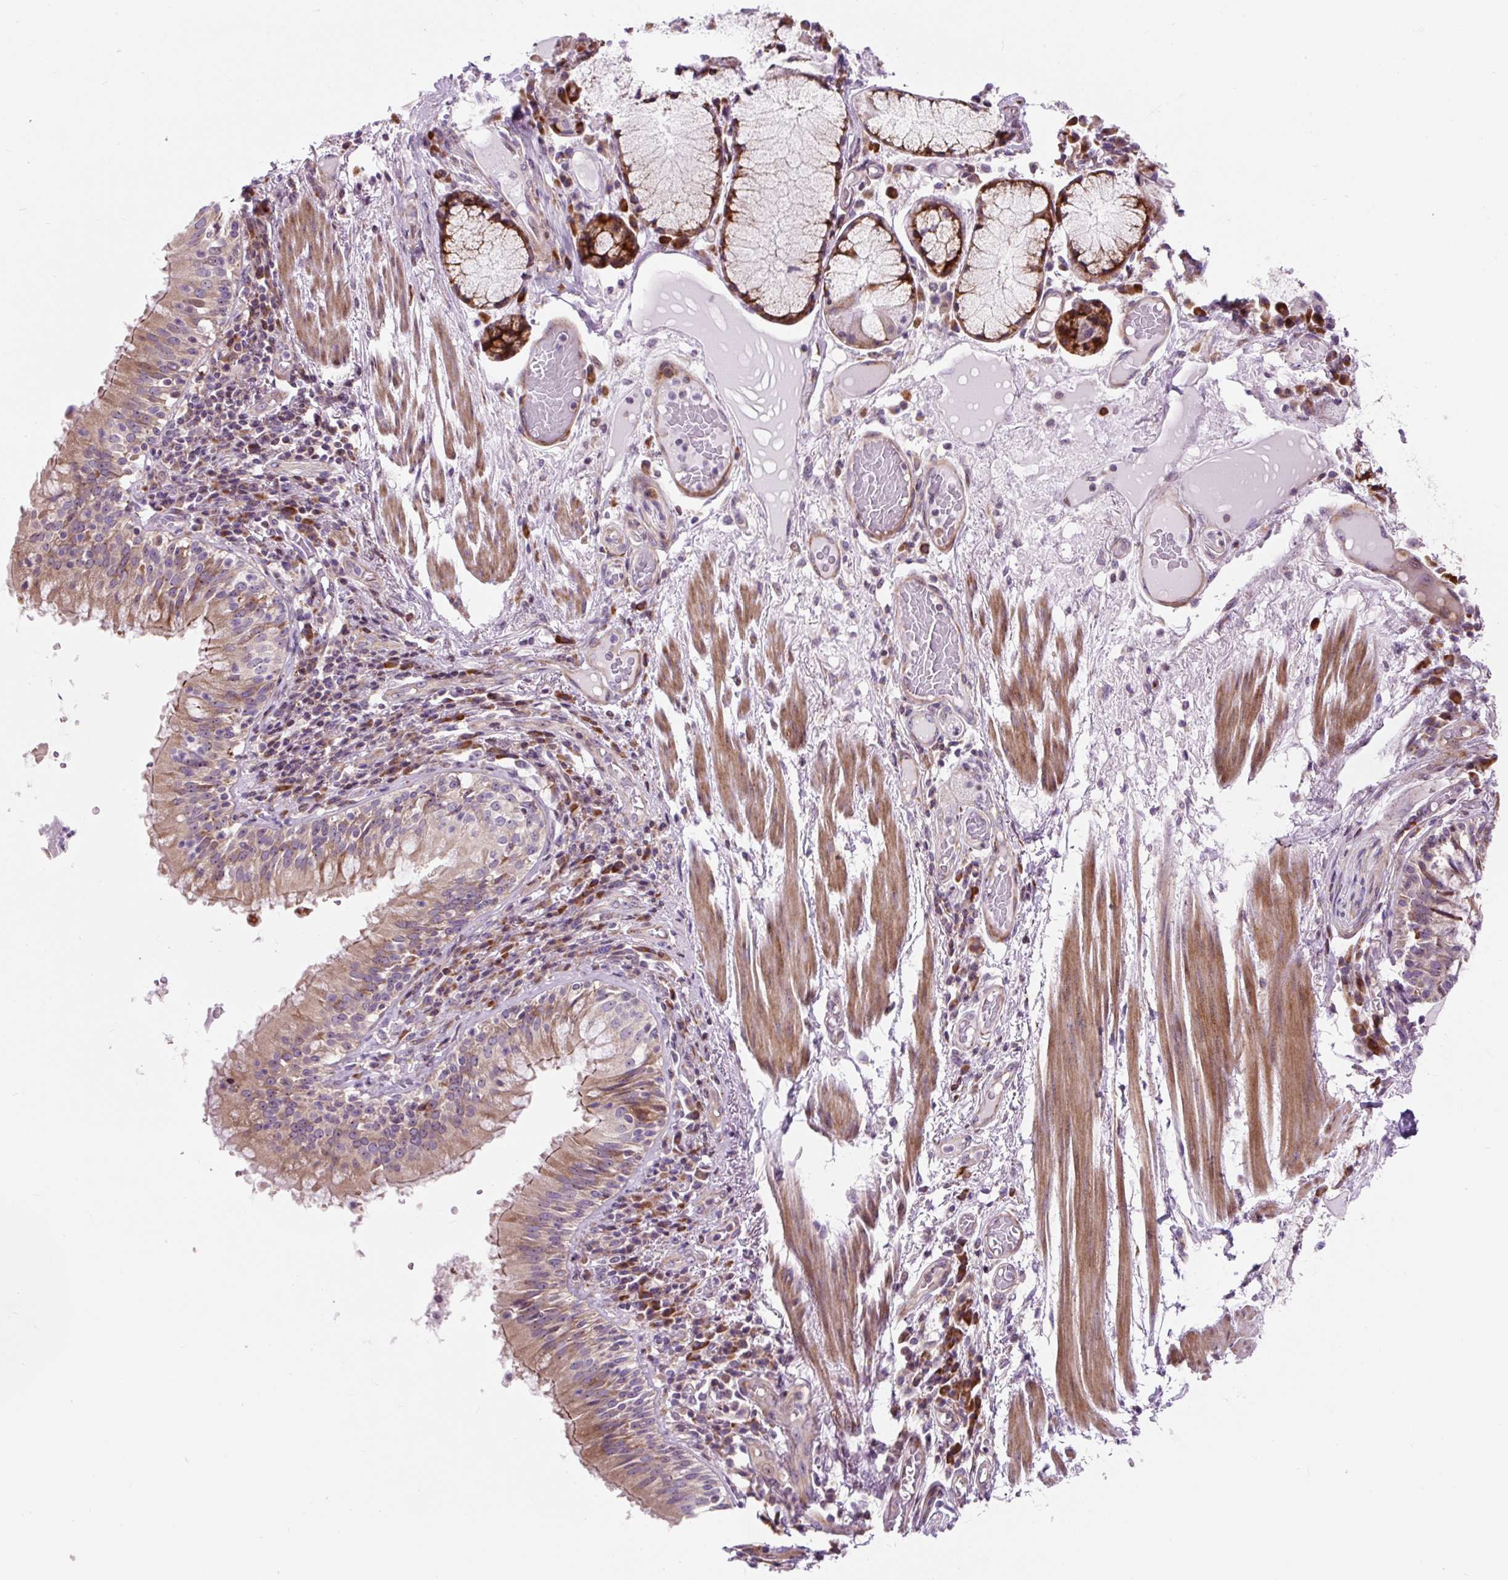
{"staining": {"intensity": "negative", "quantity": "none", "location": "none"}, "tissue": "adipose tissue", "cell_type": "Adipocytes", "image_type": "normal", "snomed": [{"axis": "morphology", "description": "Normal tissue, NOS"}, {"axis": "topography", "description": "Cartilage tissue"}, {"axis": "topography", "description": "Bronchus"}], "caption": "A photomicrograph of adipose tissue stained for a protein shows no brown staining in adipocytes.", "gene": "CISD3", "patient": {"sex": "male", "age": 56}}